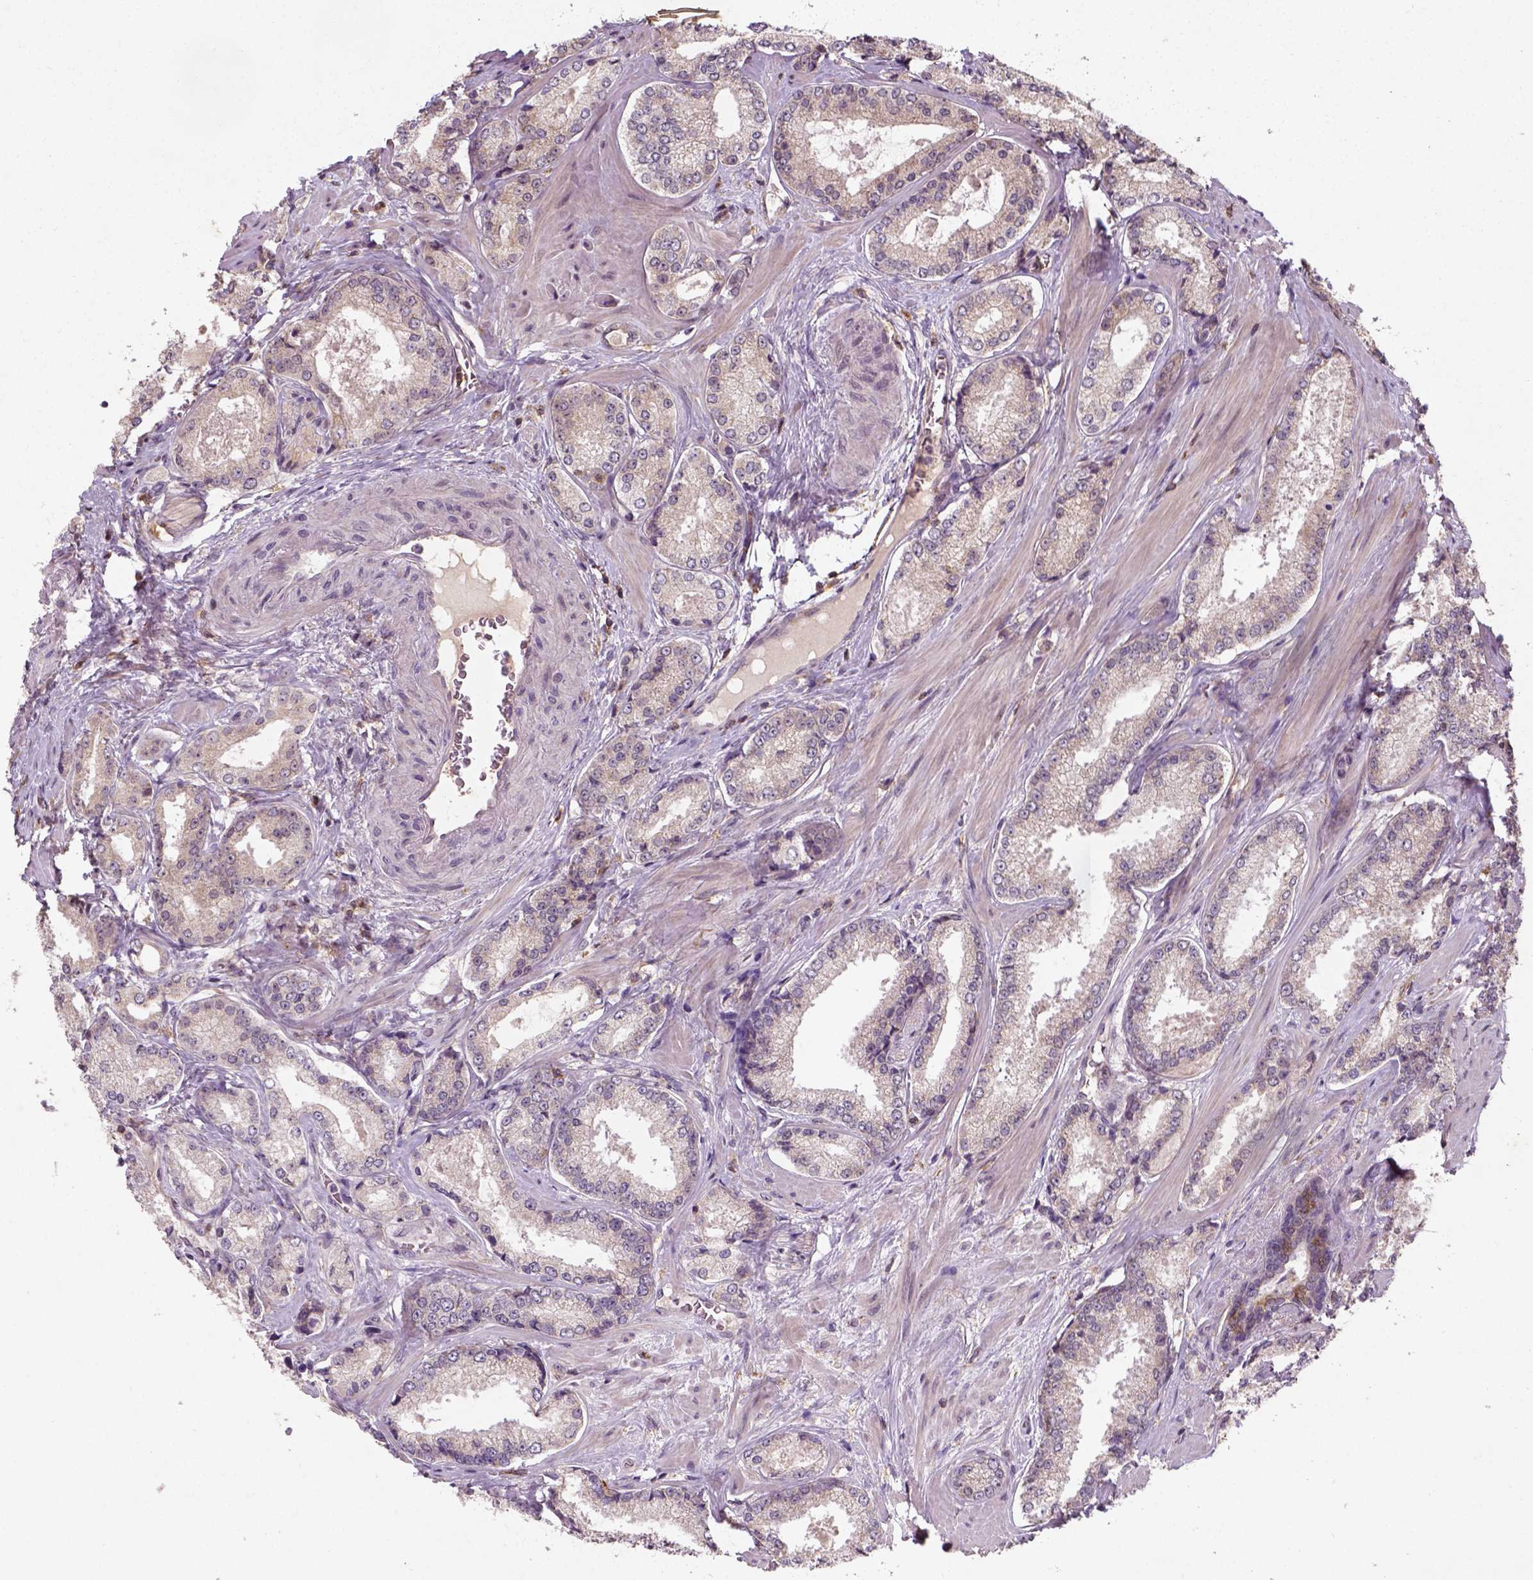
{"staining": {"intensity": "weak", "quantity": "25%-75%", "location": "cytoplasmic/membranous"}, "tissue": "prostate cancer", "cell_type": "Tumor cells", "image_type": "cancer", "snomed": [{"axis": "morphology", "description": "Adenocarcinoma, Low grade"}, {"axis": "topography", "description": "Prostate"}], "caption": "Immunohistochemical staining of human prostate cancer reveals weak cytoplasmic/membranous protein positivity in approximately 25%-75% of tumor cells.", "gene": "CAMKK1", "patient": {"sex": "male", "age": 56}}